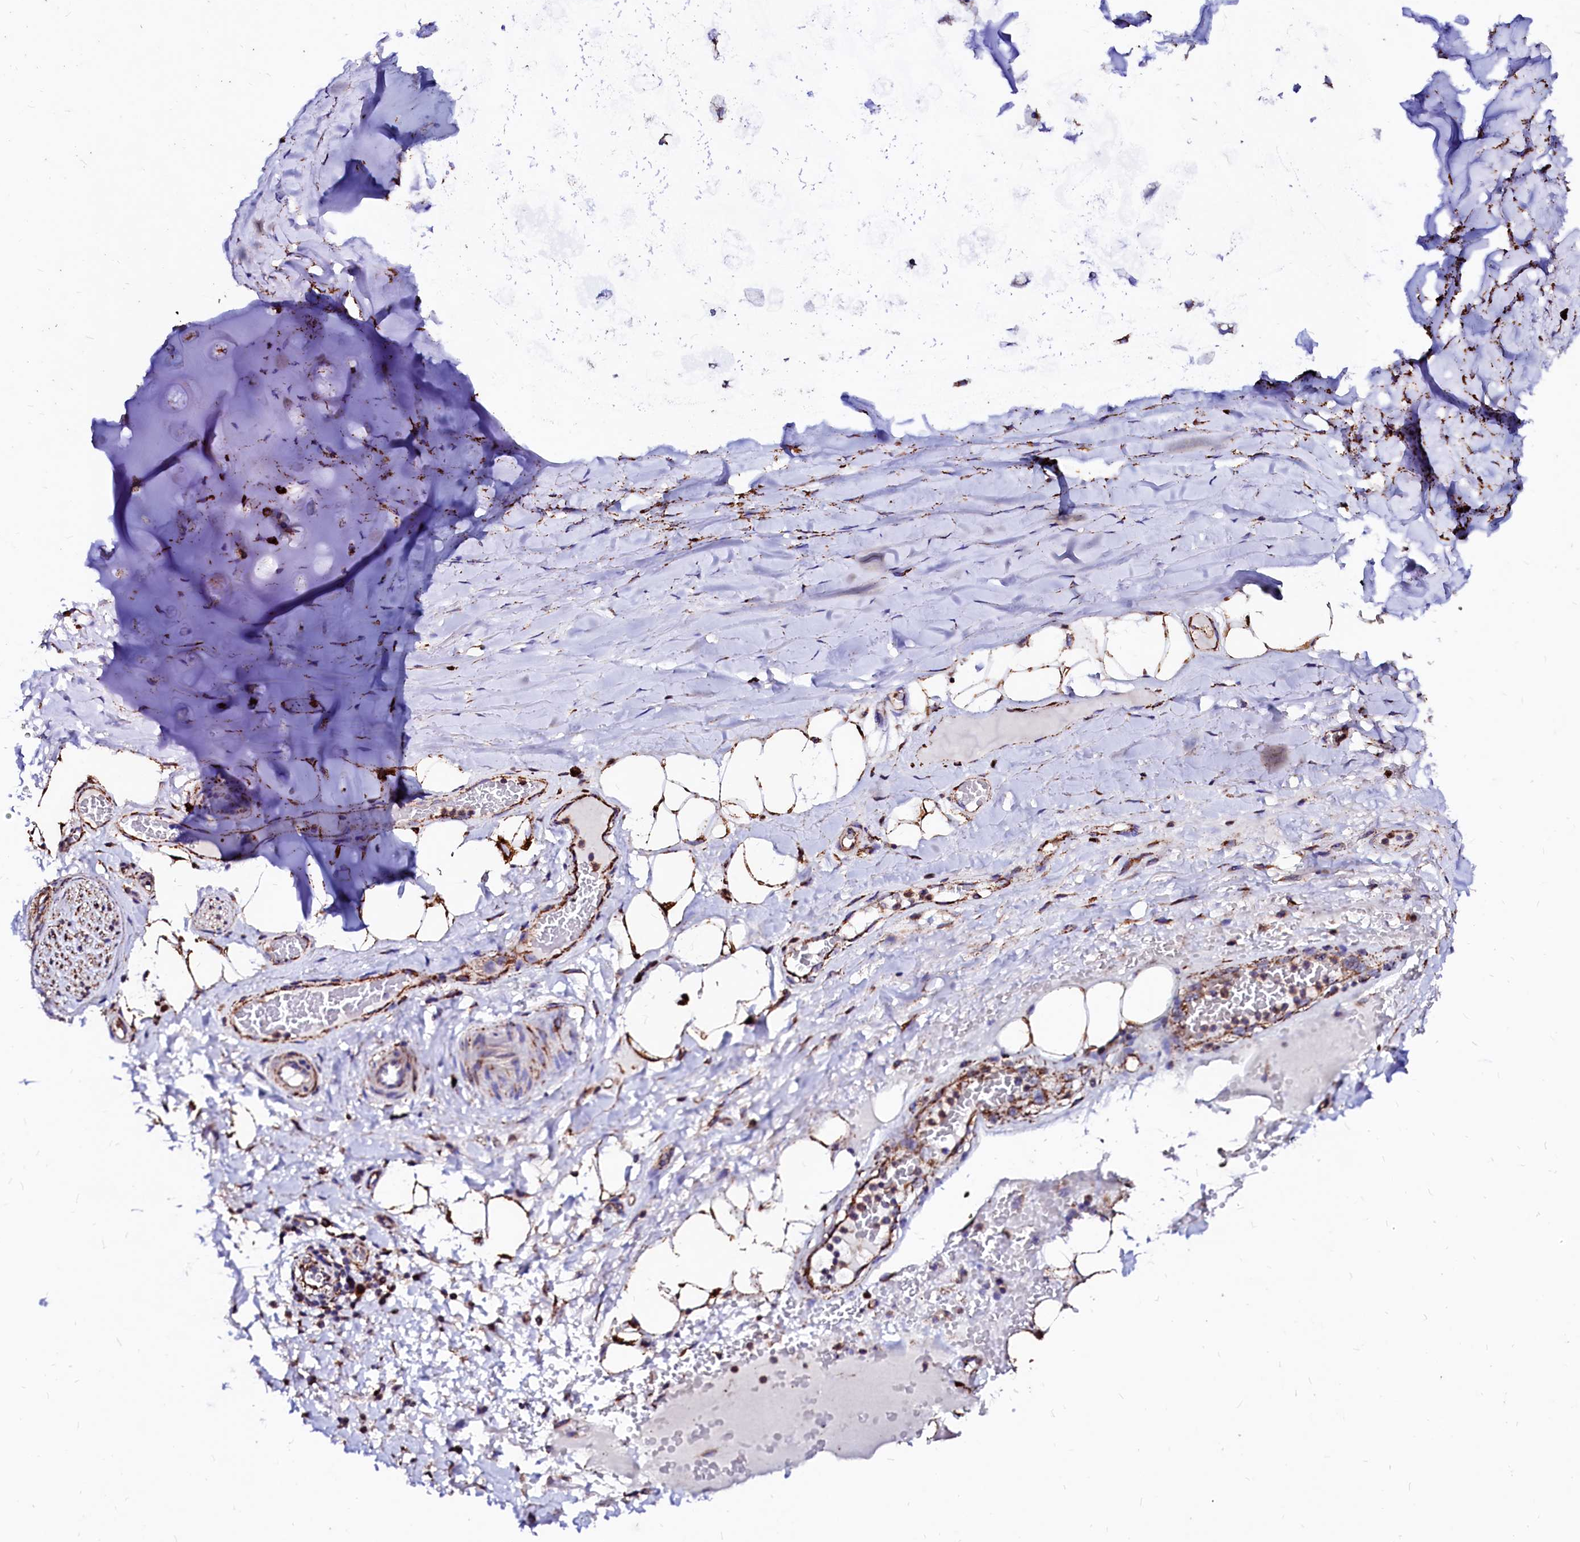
{"staining": {"intensity": "strong", "quantity": ">75%", "location": "cytoplasmic/membranous"}, "tissue": "adipose tissue", "cell_type": "Adipocytes", "image_type": "normal", "snomed": [{"axis": "morphology", "description": "Normal tissue, NOS"}, {"axis": "topography", "description": "Cartilage tissue"}], "caption": "Human adipose tissue stained for a protein (brown) exhibits strong cytoplasmic/membranous positive expression in approximately >75% of adipocytes.", "gene": "MAOB", "patient": {"sex": "female", "age": 63}}